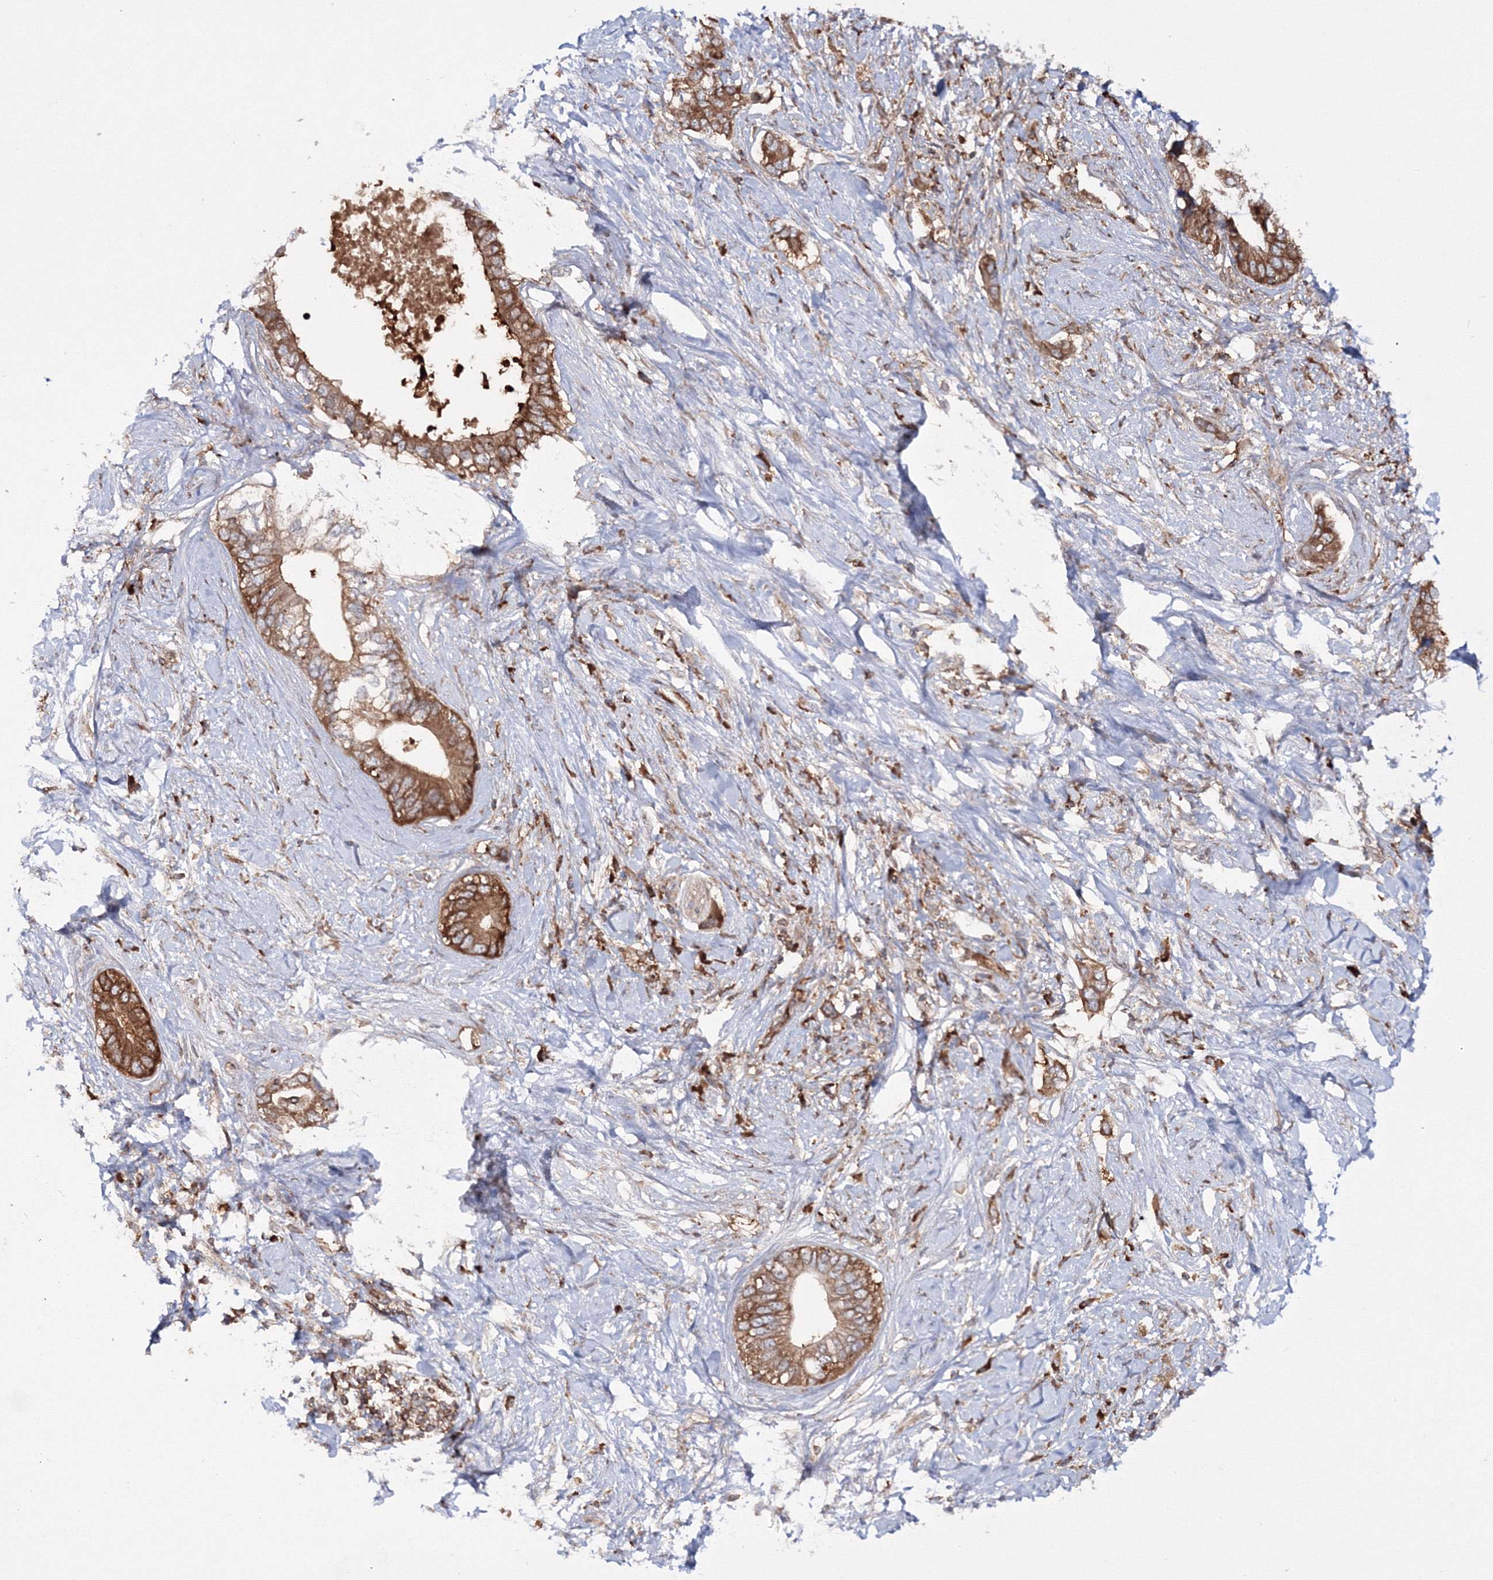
{"staining": {"intensity": "moderate", "quantity": ">75%", "location": "cytoplasmic/membranous"}, "tissue": "pancreatic cancer", "cell_type": "Tumor cells", "image_type": "cancer", "snomed": [{"axis": "morphology", "description": "Normal tissue, NOS"}, {"axis": "morphology", "description": "Adenocarcinoma, NOS"}, {"axis": "topography", "description": "Pancreas"}, {"axis": "topography", "description": "Peripheral nerve tissue"}], "caption": "The image reveals immunohistochemical staining of pancreatic adenocarcinoma. There is moderate cytoplasmic/membranous positivity is appreciated in about >75% of tumor cells.", "gene": "HARS1", "patient": {"sex": "male", "age": 59}}